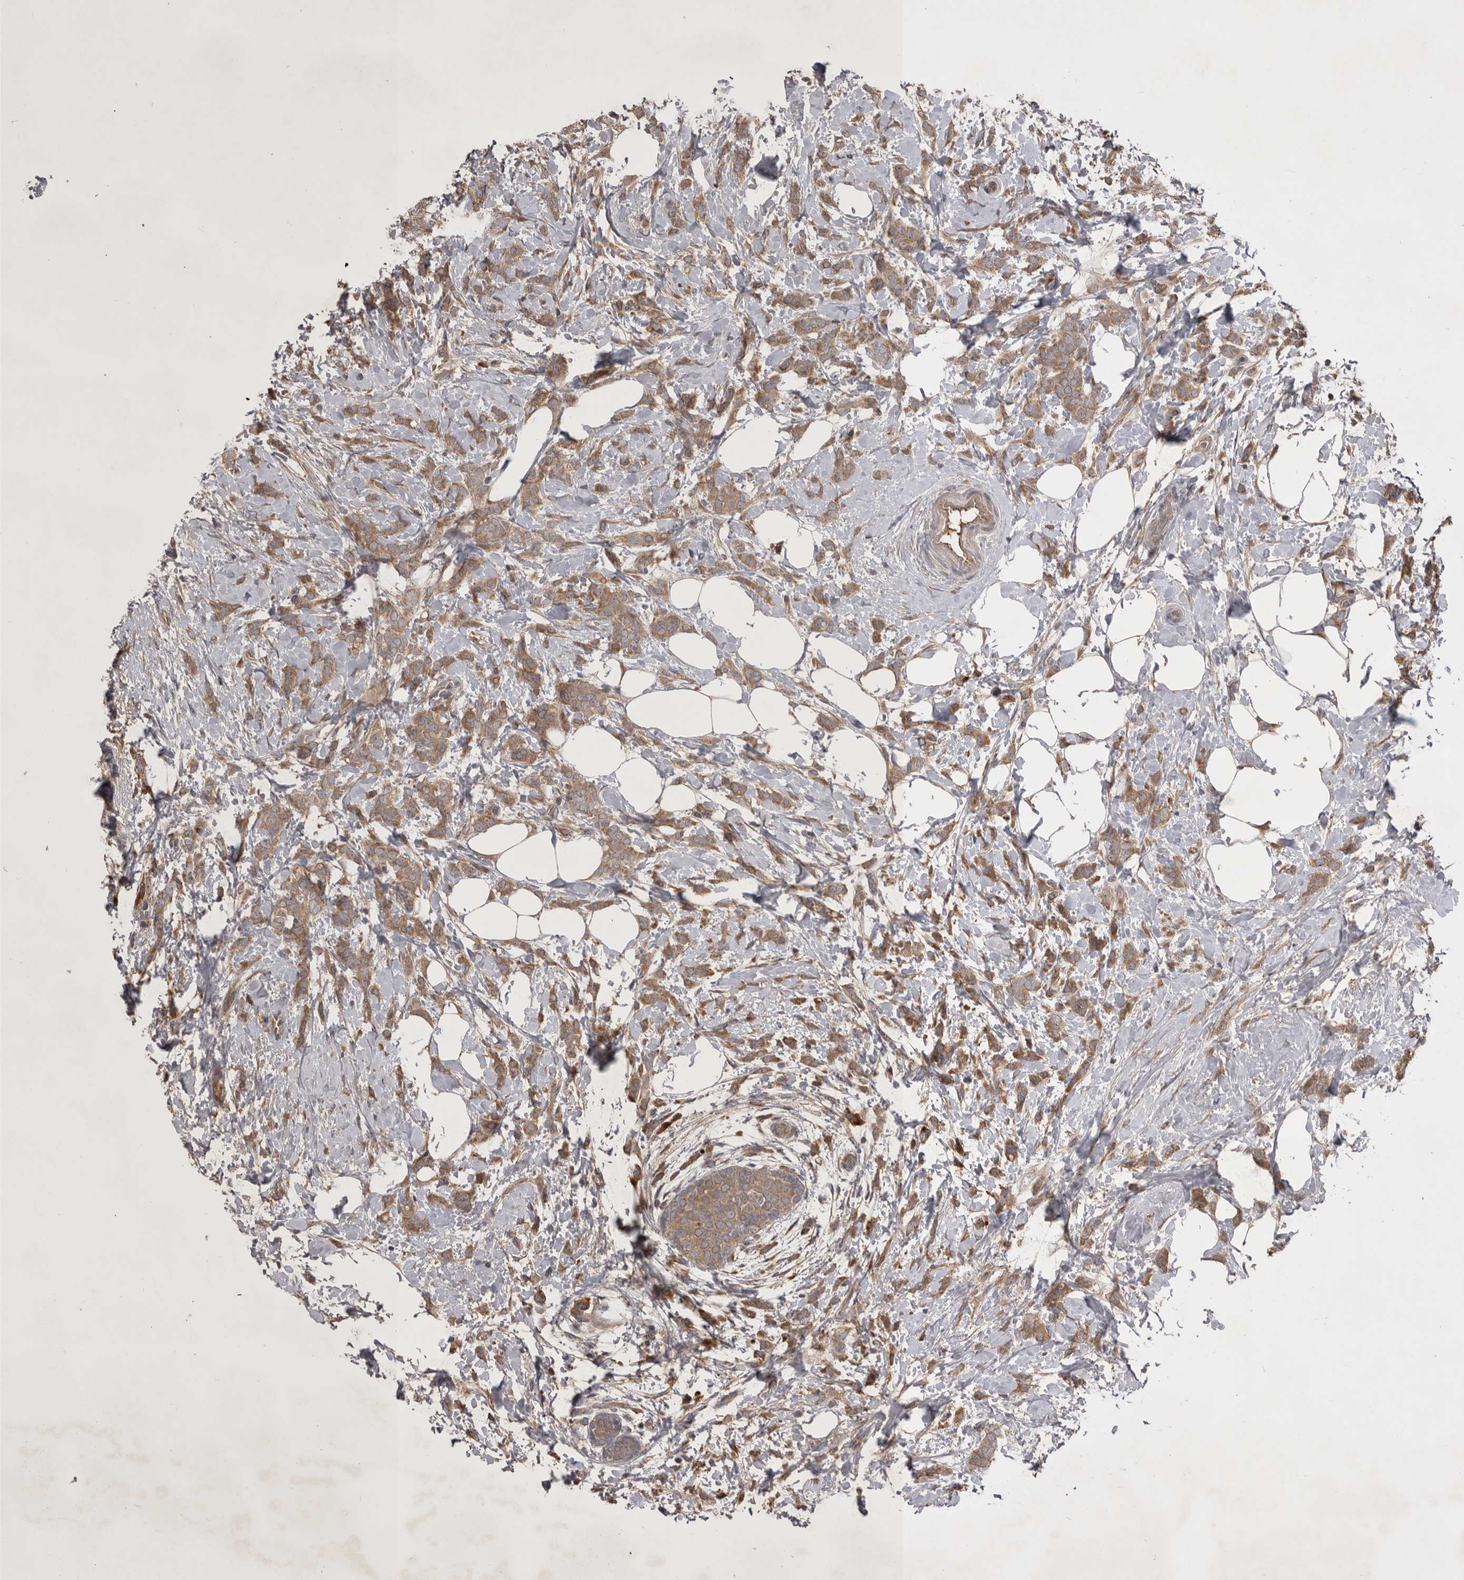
{"staining": {"intensity": "moderate", "quantity": ">75%", "location": "cytoplasmic/membranous"}, "tissue": "breast cancer", "cell_type": "Tumor cells", "image_type": "cancer", "snomed": [{"axis": "morphology", "description": "Lobular carcinoma, in situ"}, {"axis": "morphology", "description": "Lobular carcinoma"}, {"axis": "topography", "description": "Breast"}], "caption": "Immunohistochemistry (DAB) staining of breast cancer displays moderate cytoplasmic/membranous protein staining in about >75% of tumor cells.", "gene": "RAB3GAP2", "patient": {"sex": "female", "age": 41}}